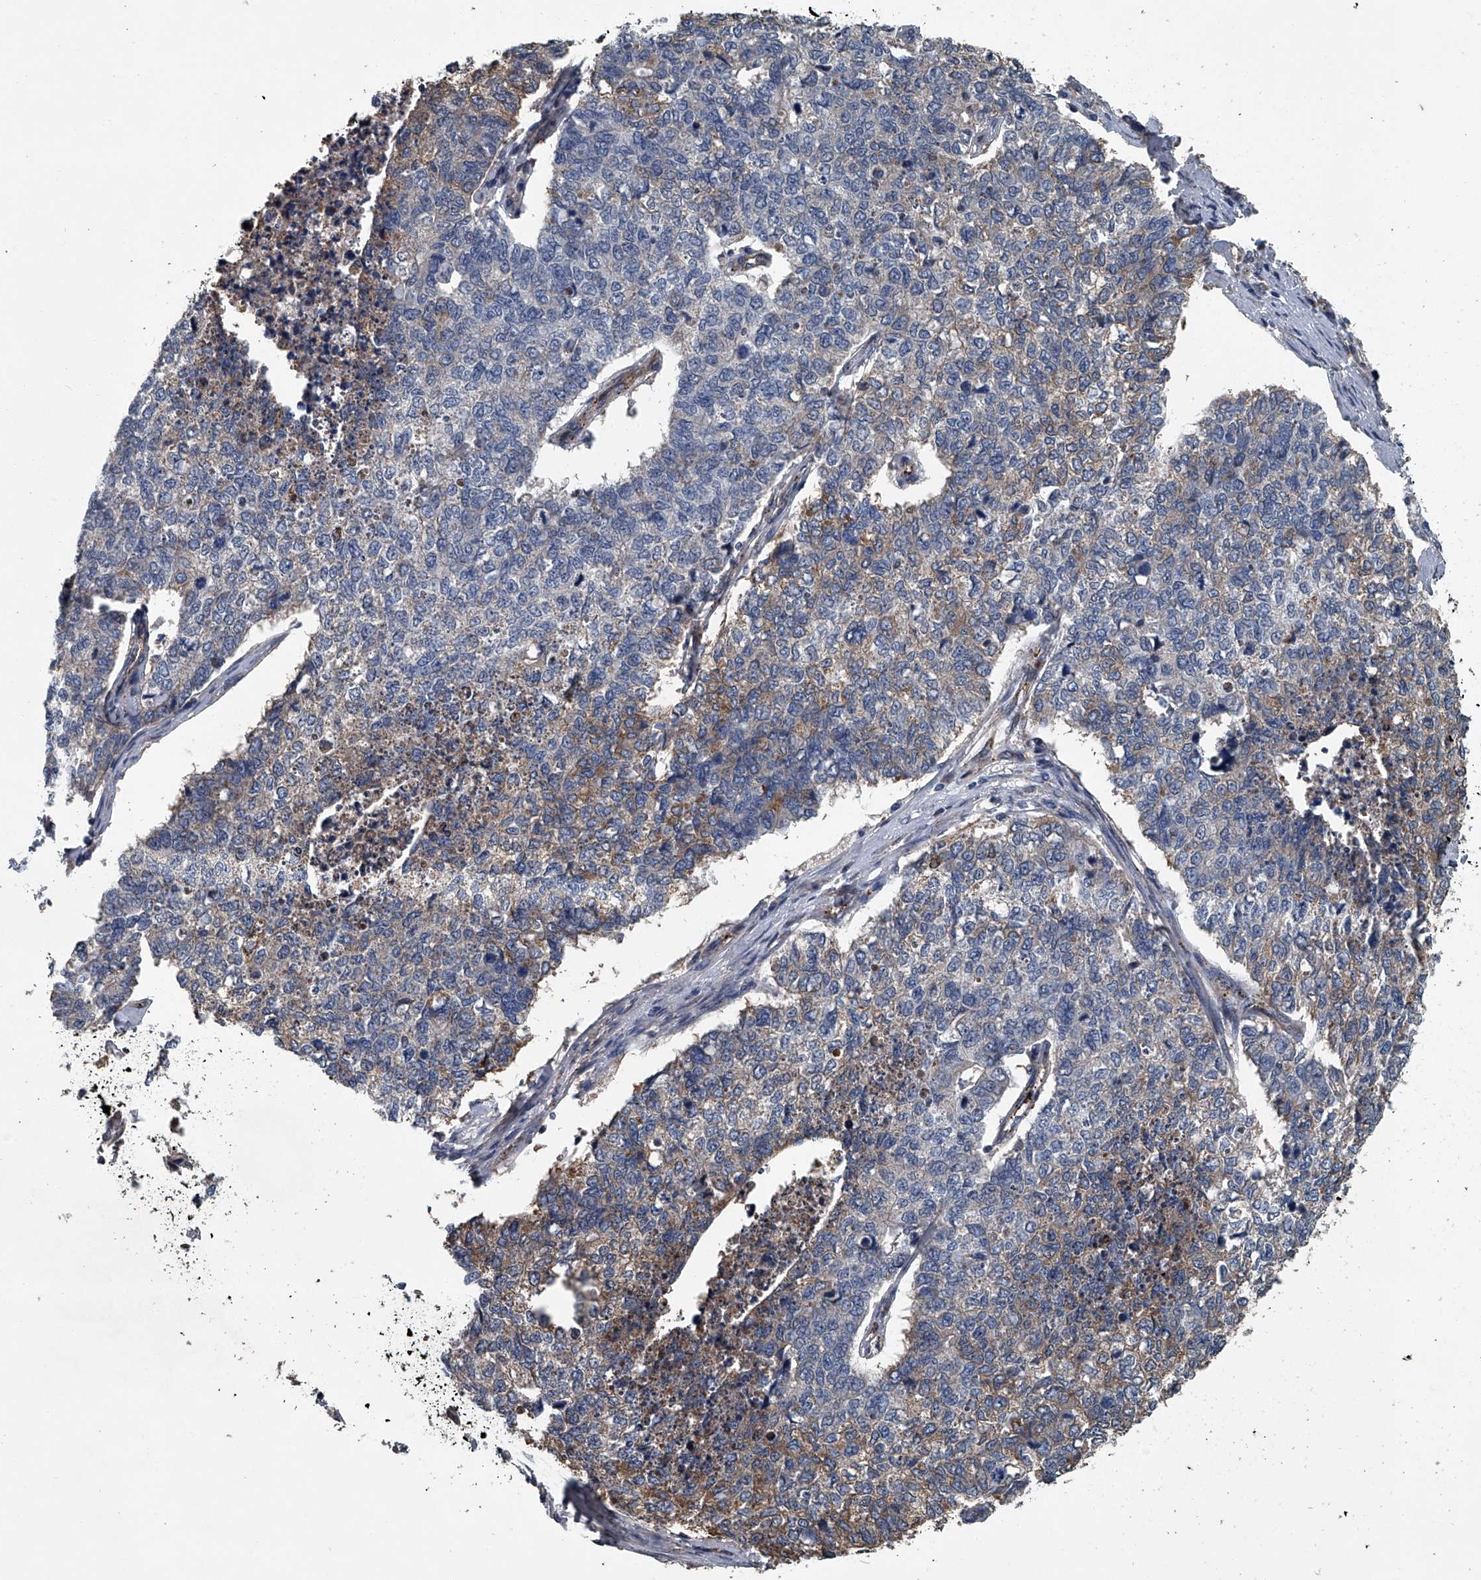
{"staining": {"intensity": "weak", "quantity": "<25%", "location": "cytoplasmic/membranous"}, "tissue": "cervical cancer", "cell_type": "Tumor cells", "image_type": "cancer", "snomed": [{"axis": "morphology", "description": "Squamous cell carcinoma, NOS"}, {"axis": "topography", "description": "Cervix"}], "caption": "High magnification brightfield microscopy of cervical cancer (squamous cell carcinoma) stained with DAB (3,3'-diaminobenzidine) (brown) and counterstained with hematoxylin (blue): tumor cells show no significant expression. (DAB immunohistochemistry, high magnification).", "gene": "LDLRAD2", "patient": {"sex": "female", "age": 63}}